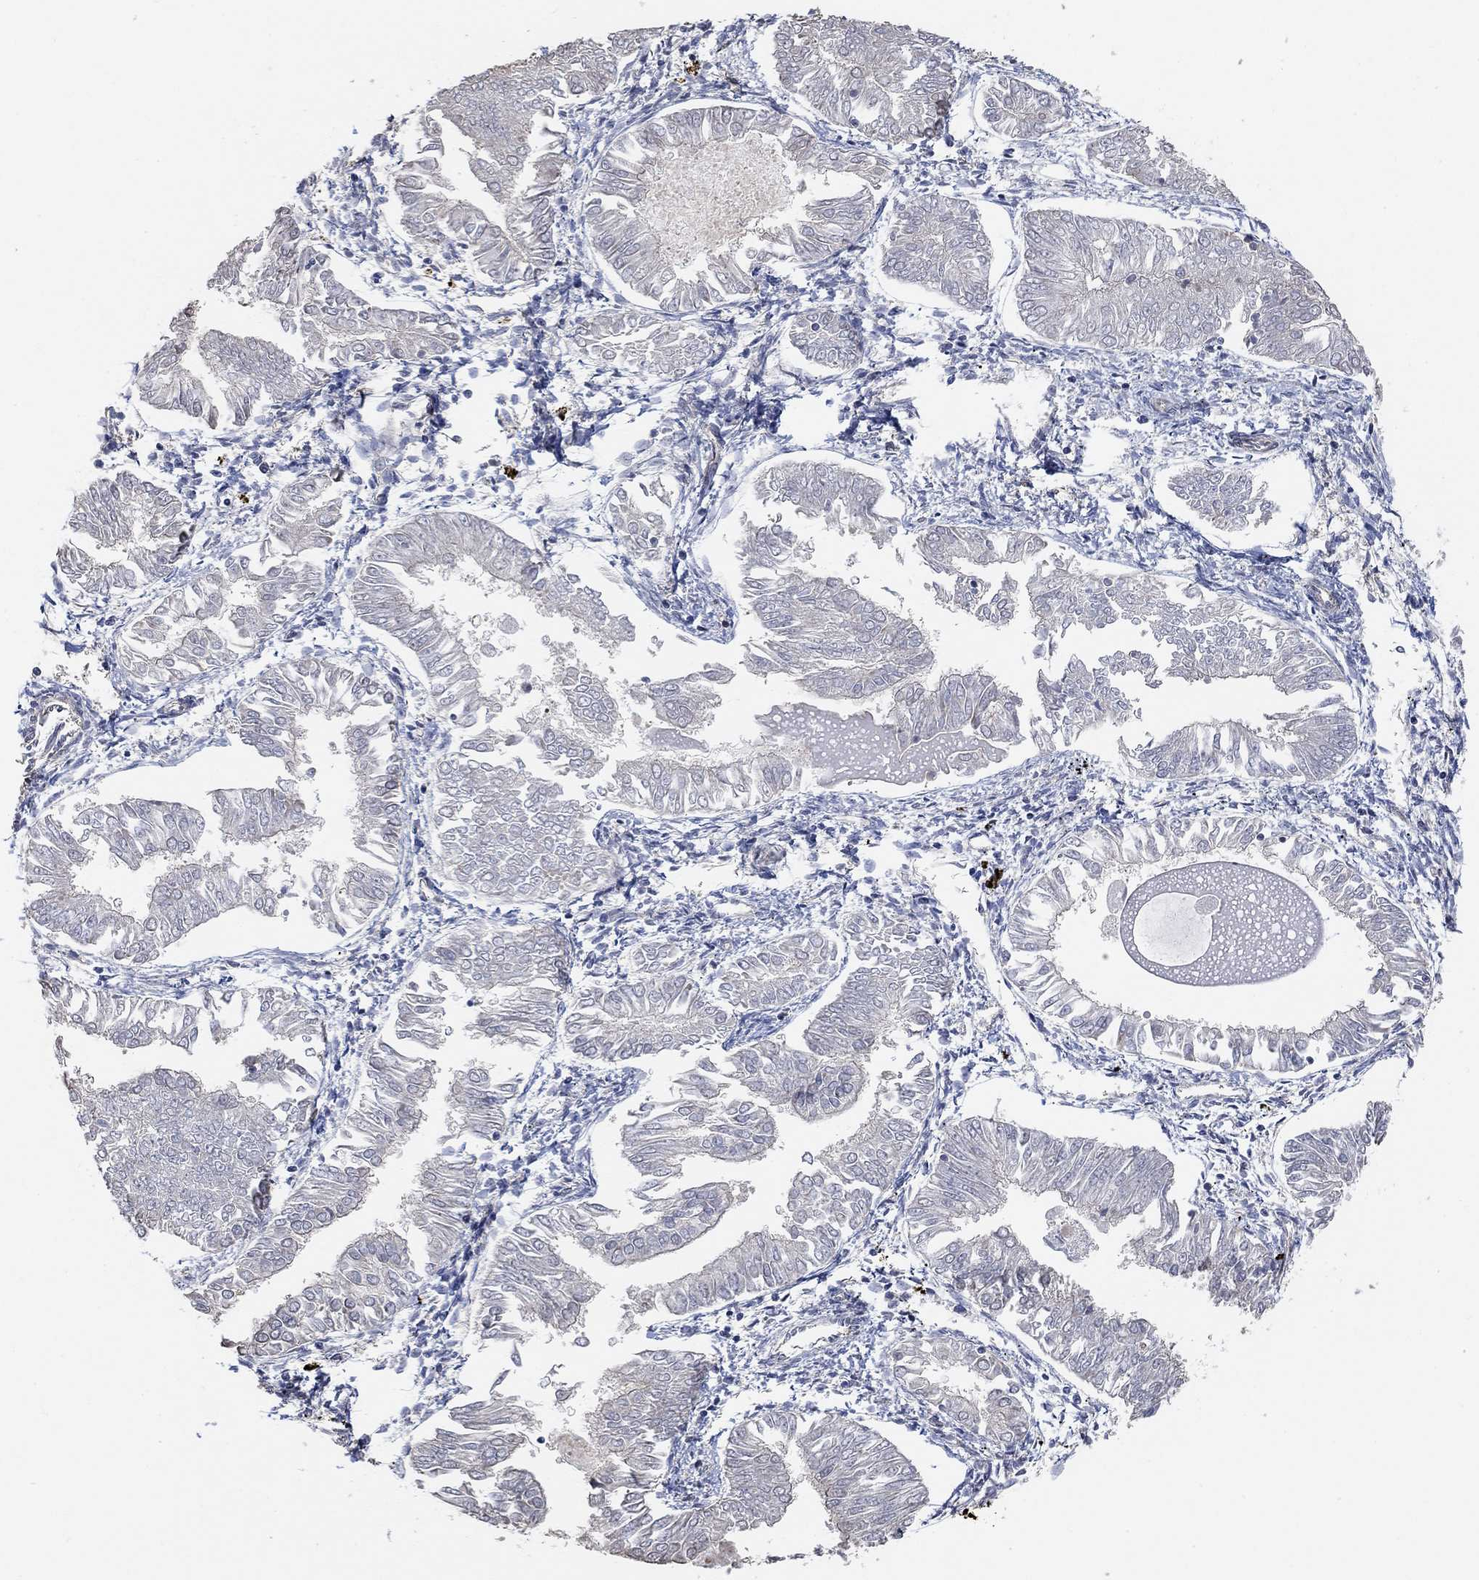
{"staining": {"intensity": "negative", "quantity": "none", "location": "none"}, "tissue": "endometrial cancer", "cell_type": "Tumor cells", "image_type": "cancer", "snomed": [{"axis": "morphology", "description": "Adenocarcinoma, NOS"}, {"axis": "topography", "description": "Endometrium"}], "caption": "IHC micrograph of endometrial adenocarcinoma stained for a protein (brown), which reveals no staining in tumor cells.", "gene": "UNC5B", "patient": {"sex": "female", "age": 53}}